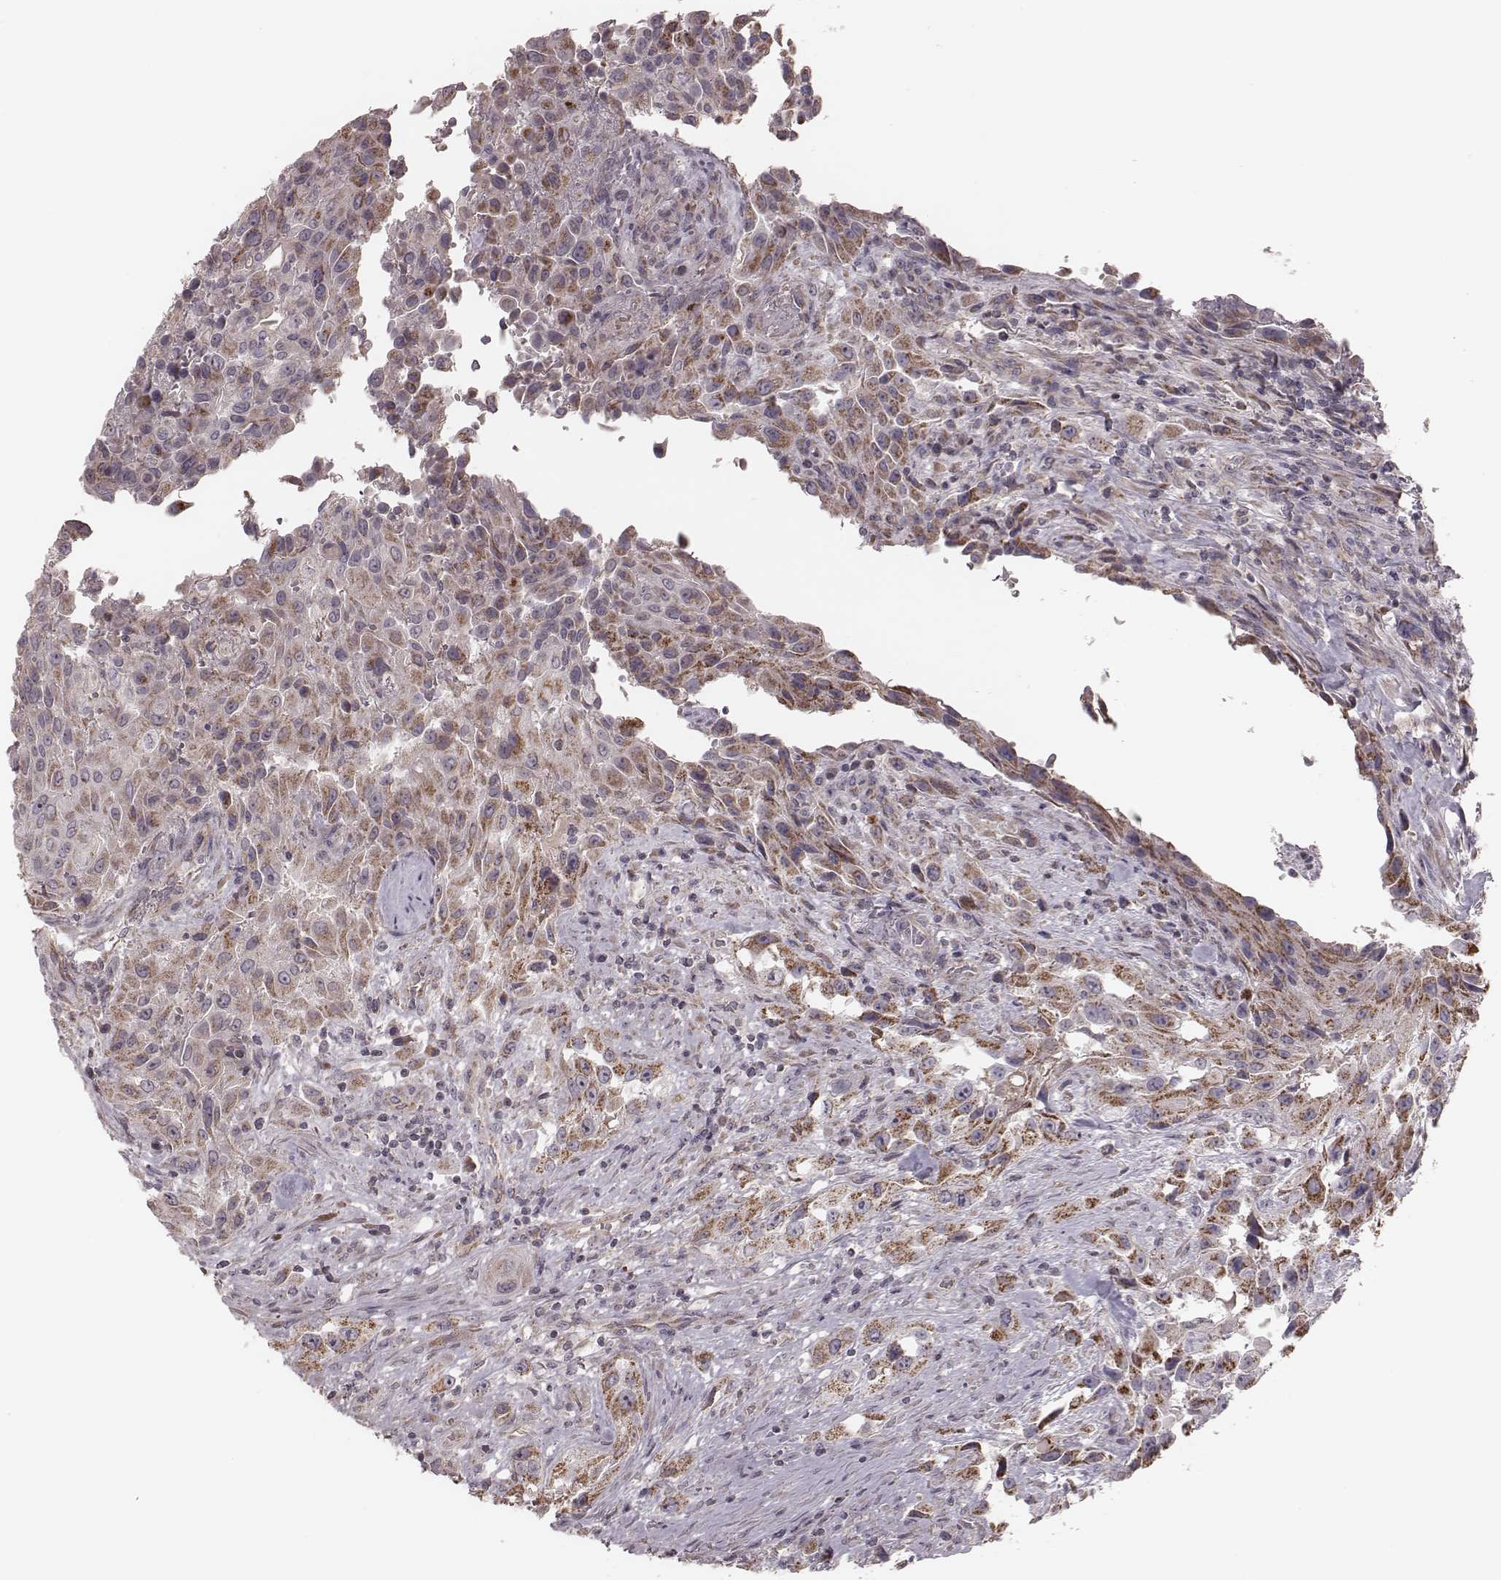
{"staining": {"intensity": "moderate", "quantity": "25%-75%", "location": "cytoplasmic/membranous"}, "tissue": "urothelial cancer", "cell_type": "Tumor cells", "image_type": "cancer", "snomed": [{"axis": "morphology", "description": "Urothelial carcinoma, High grade"}, {"axis": "topography", "description": "Urinary bladder"}], "caption": "This is a histology image of IHC staining of urothelial cancer, which shows moderate expression in the cytoplasmic/membranous of tumor cells.", "gene": "MRPS27", "patient": {"sex": "male", "age": 79}}